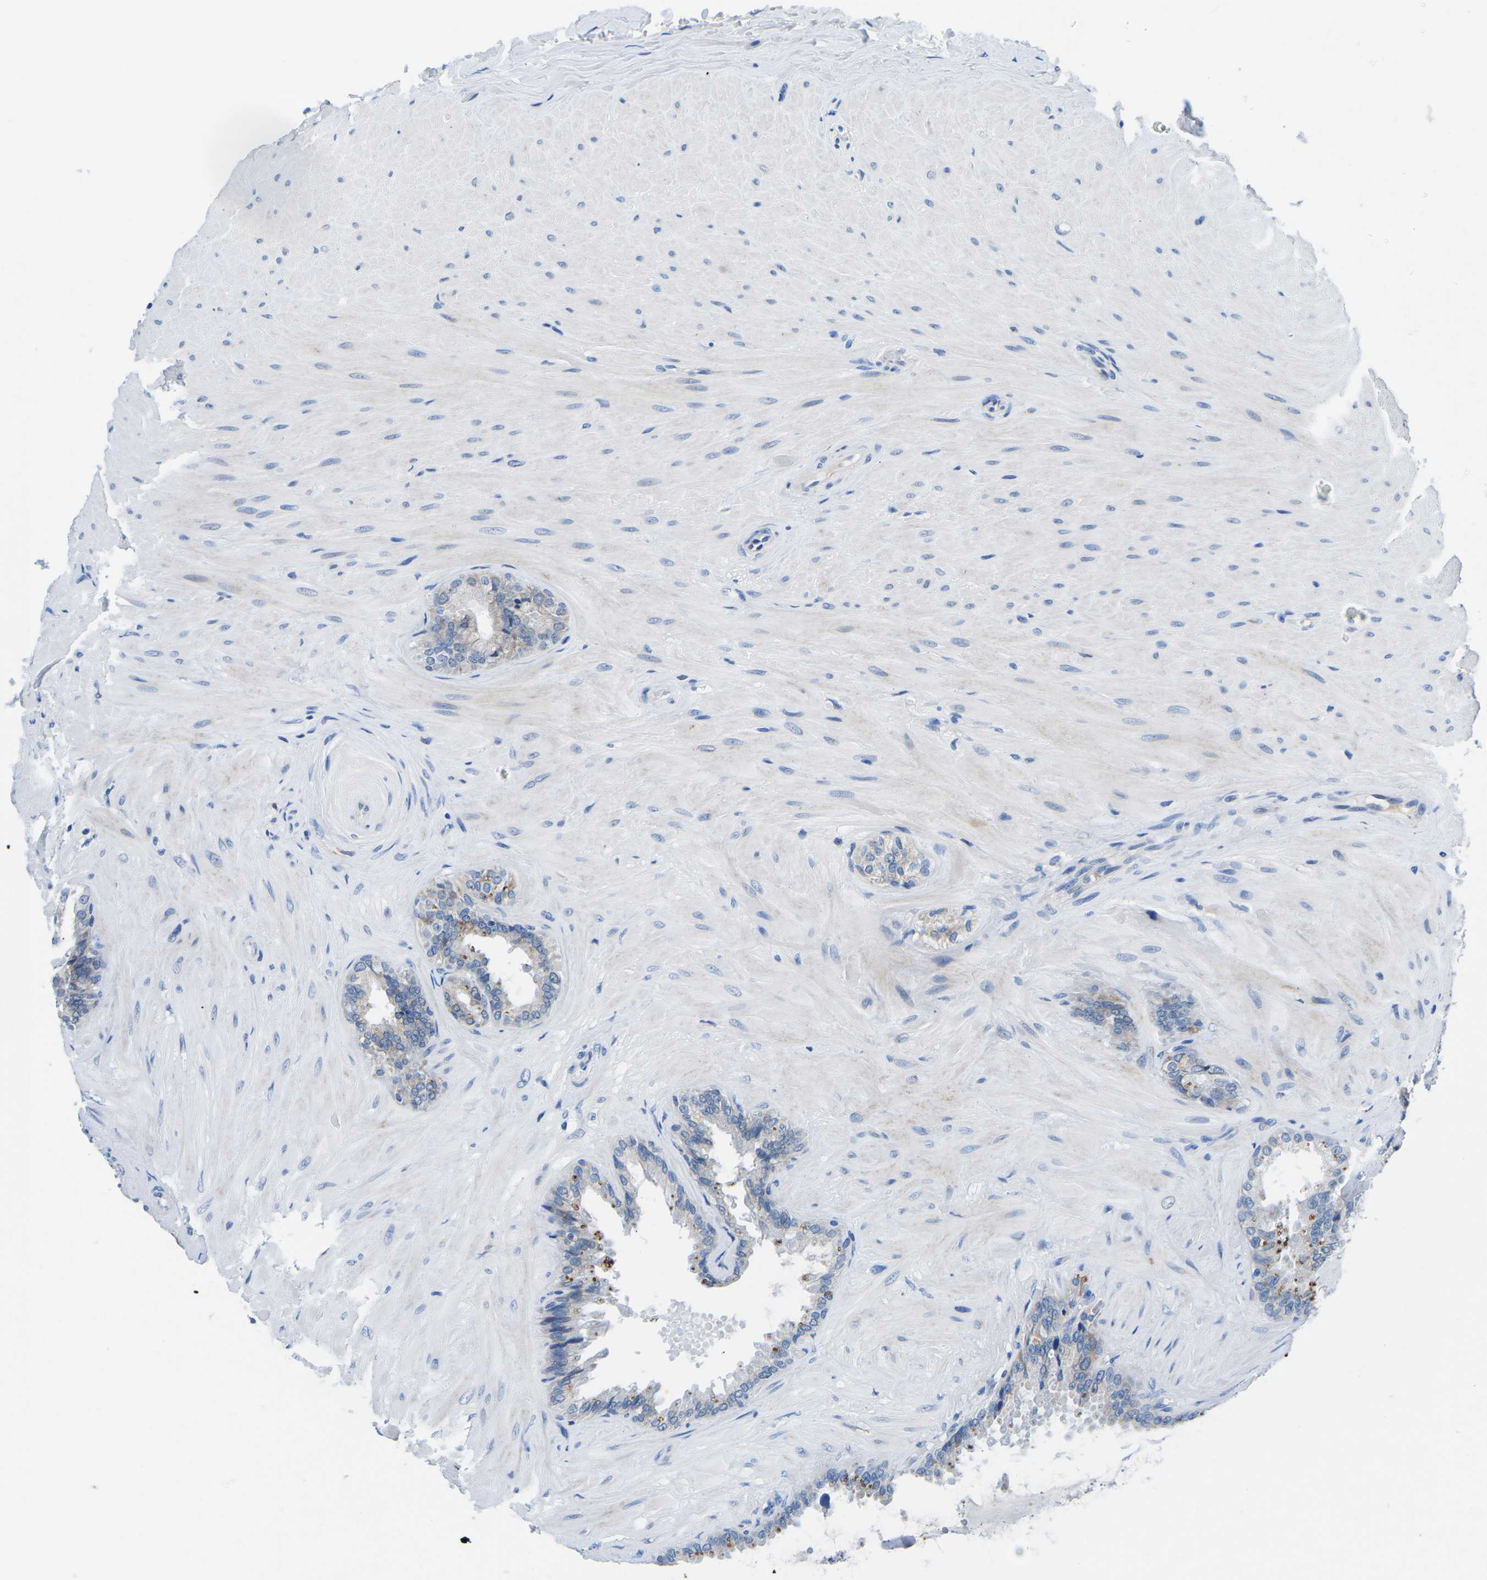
{"staining": {"intensity": "moderate", "quantity": "25%-75%", "location": "cytoplasmic/membranous"}, "tissue": "seminal vesicle", "cell_type": "Glandular cells", "image_type": "normal", "snomed": [{"axis": "morphology", "description": "Normal tissue, NOS"}, {"axis": "topography", "description": "Seminal veicle"}], "caption": "IHC staining of benign seminal vesicle, which exhibits medium levels of moderate cytoplasmic/membranous expression in about 25%-75% of glandular cells indicating moderate cytoplasmic/membranous protein positivity. The staining was performed using DAB (3,3'-diaminobenzidine) (brown) for protein detection and nuclei were counterstained in hematoxylin (blue).", "gene": "TM6SF1", "patient": {"sex": "male", "age": 46}}